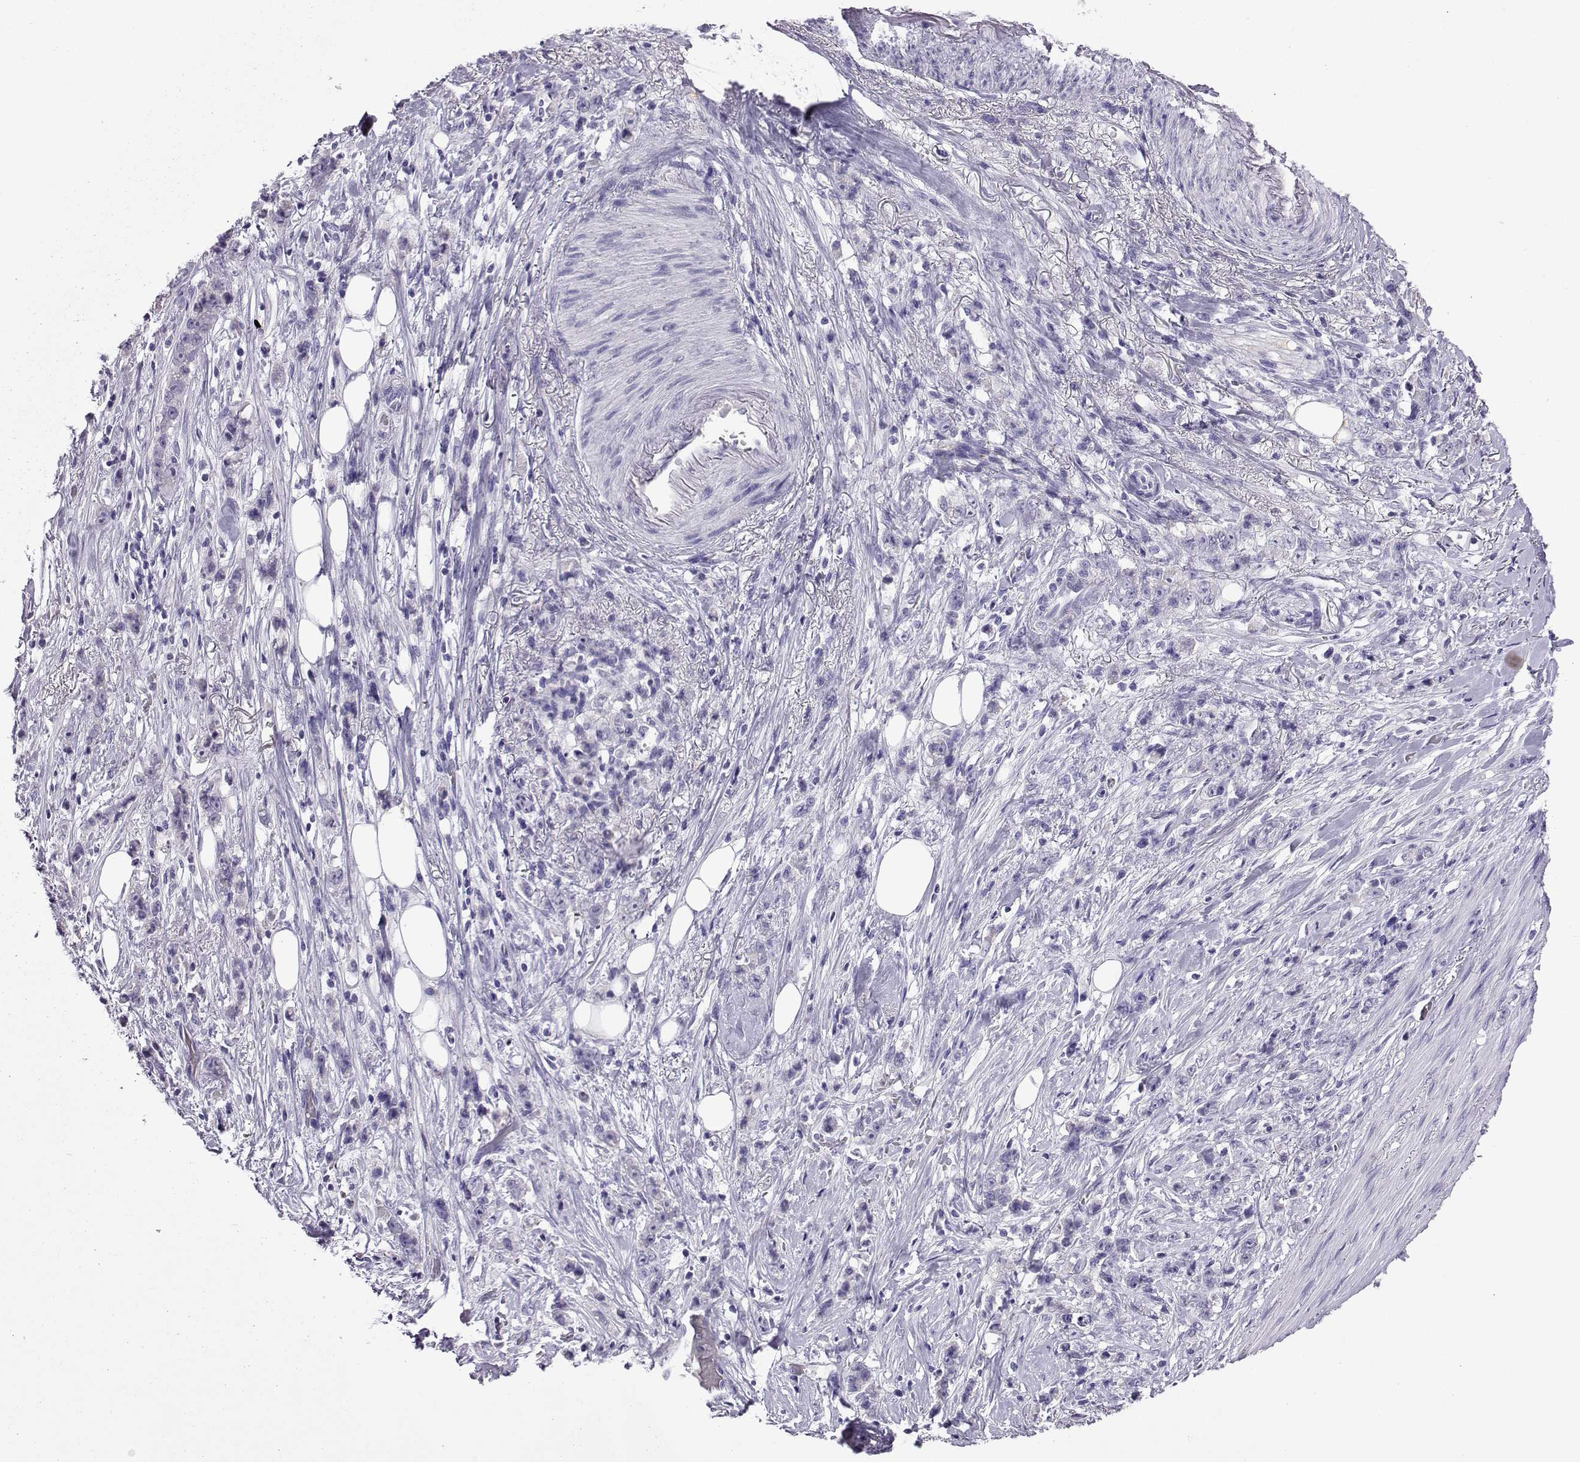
{"staining": {"intensity": "negative", "quantity": "none", "location": "none"}, "tissue": "stomach cancer", "cell_type": "Tumor cells", "image_type": "cancer", "snomed": [{"axis": "morphology", "description": "Adenocarcinoma, NOS"}, {"axis": "topography", "description": "Stomach, lower"}], "caption": "Immunohistochemistry of stomach cancer (adenocarcinoma) displays no expression in tumor cells.", "gene": "LINGO1", "patient": {"sex": "male", "age": 88}}